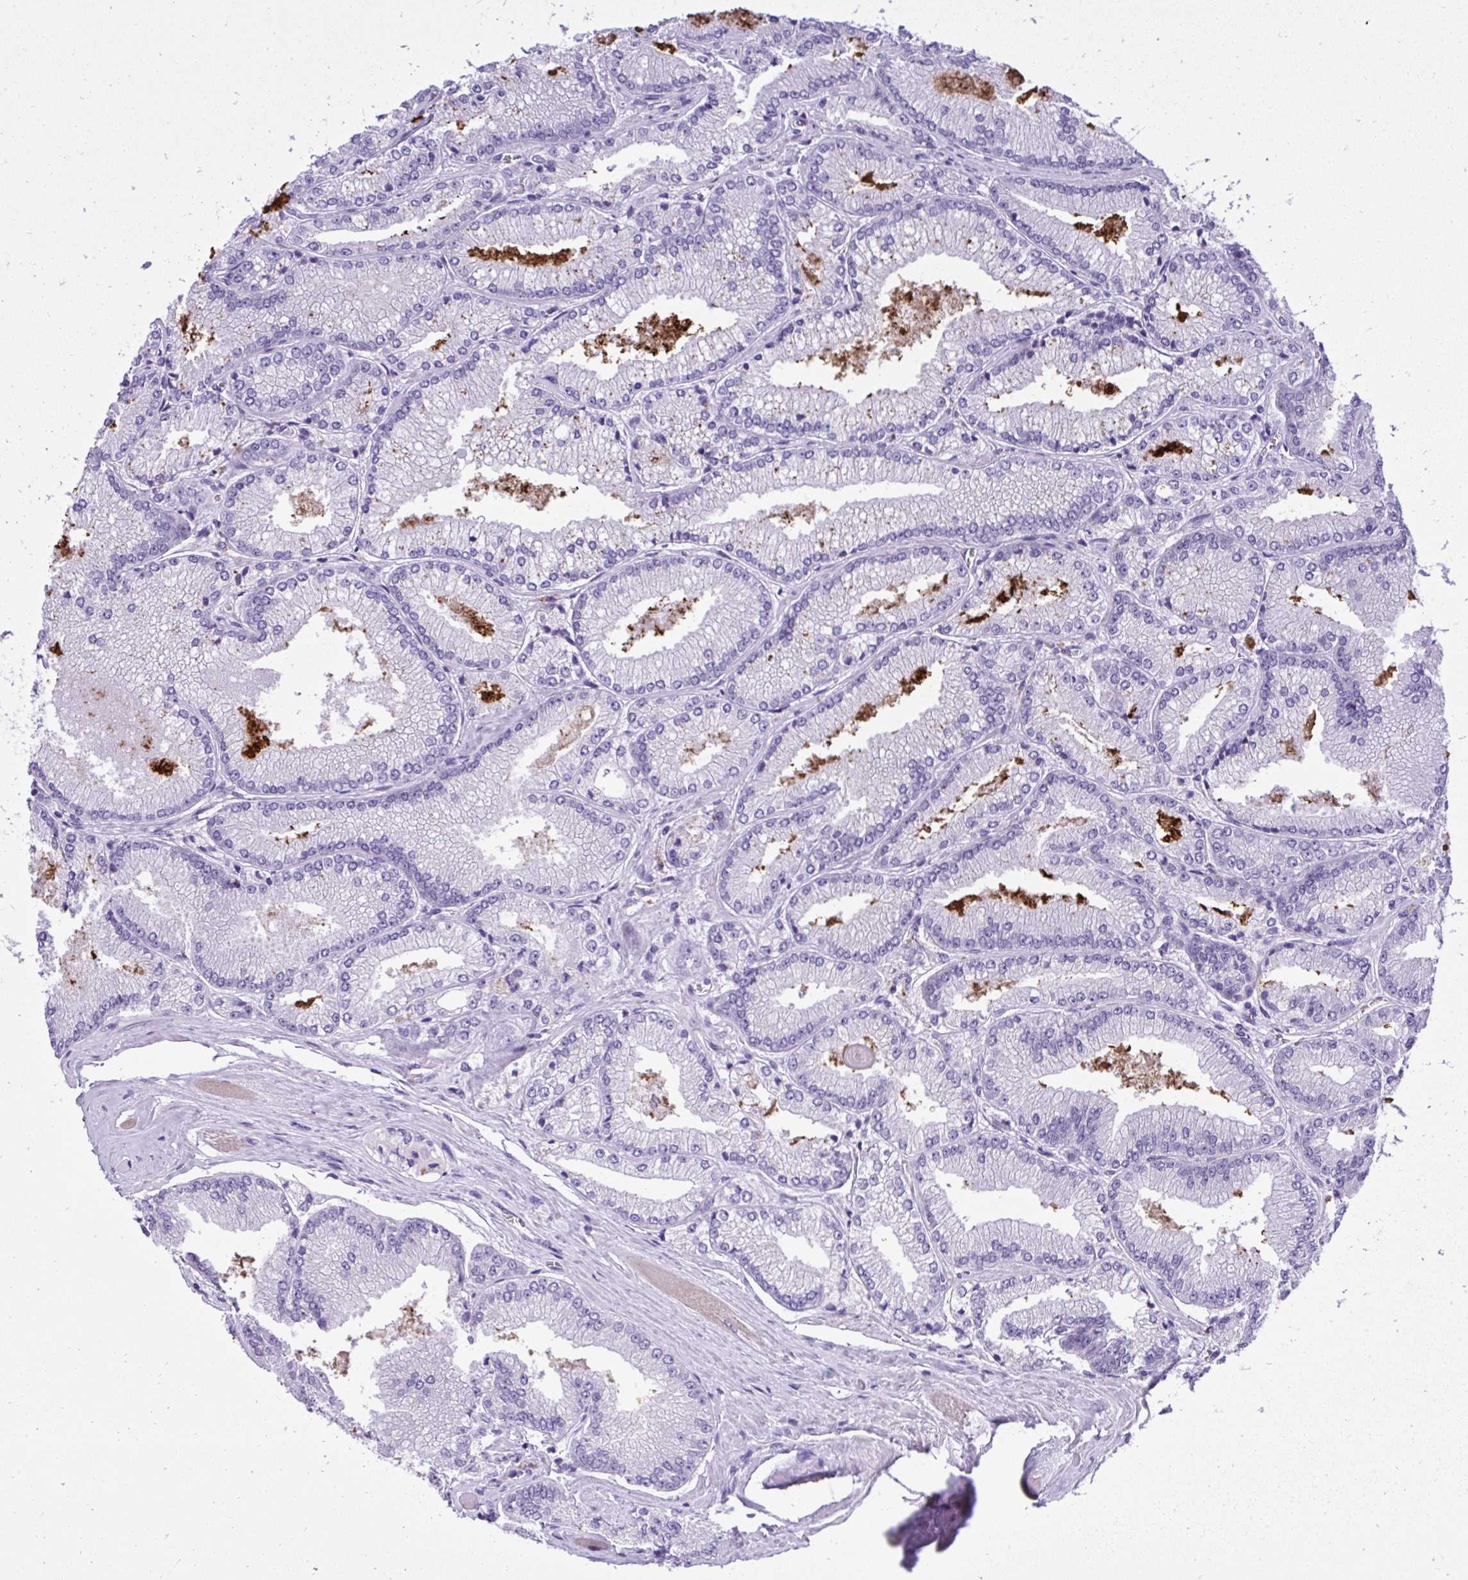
{"staining": {"intensity": "negative", "quantity": "none", "location": "none"}, "tissue": "prostate cancer", "cell_type": "Tumor cells", "image_type": "cancer", "snomed": [{"axis": "morphology", "description": "Adenocarcinoma, Low grade"}, {"axis": "topography", "description": "Prostate"}], "caption": "Adenocarcinoma (low-grade) (prostate) was stained to show a protein in brown. There is no significant staining in tumor cells.", "gene": "ST6GALNAC3", "patient": {"sex": "male", "age": 67}}